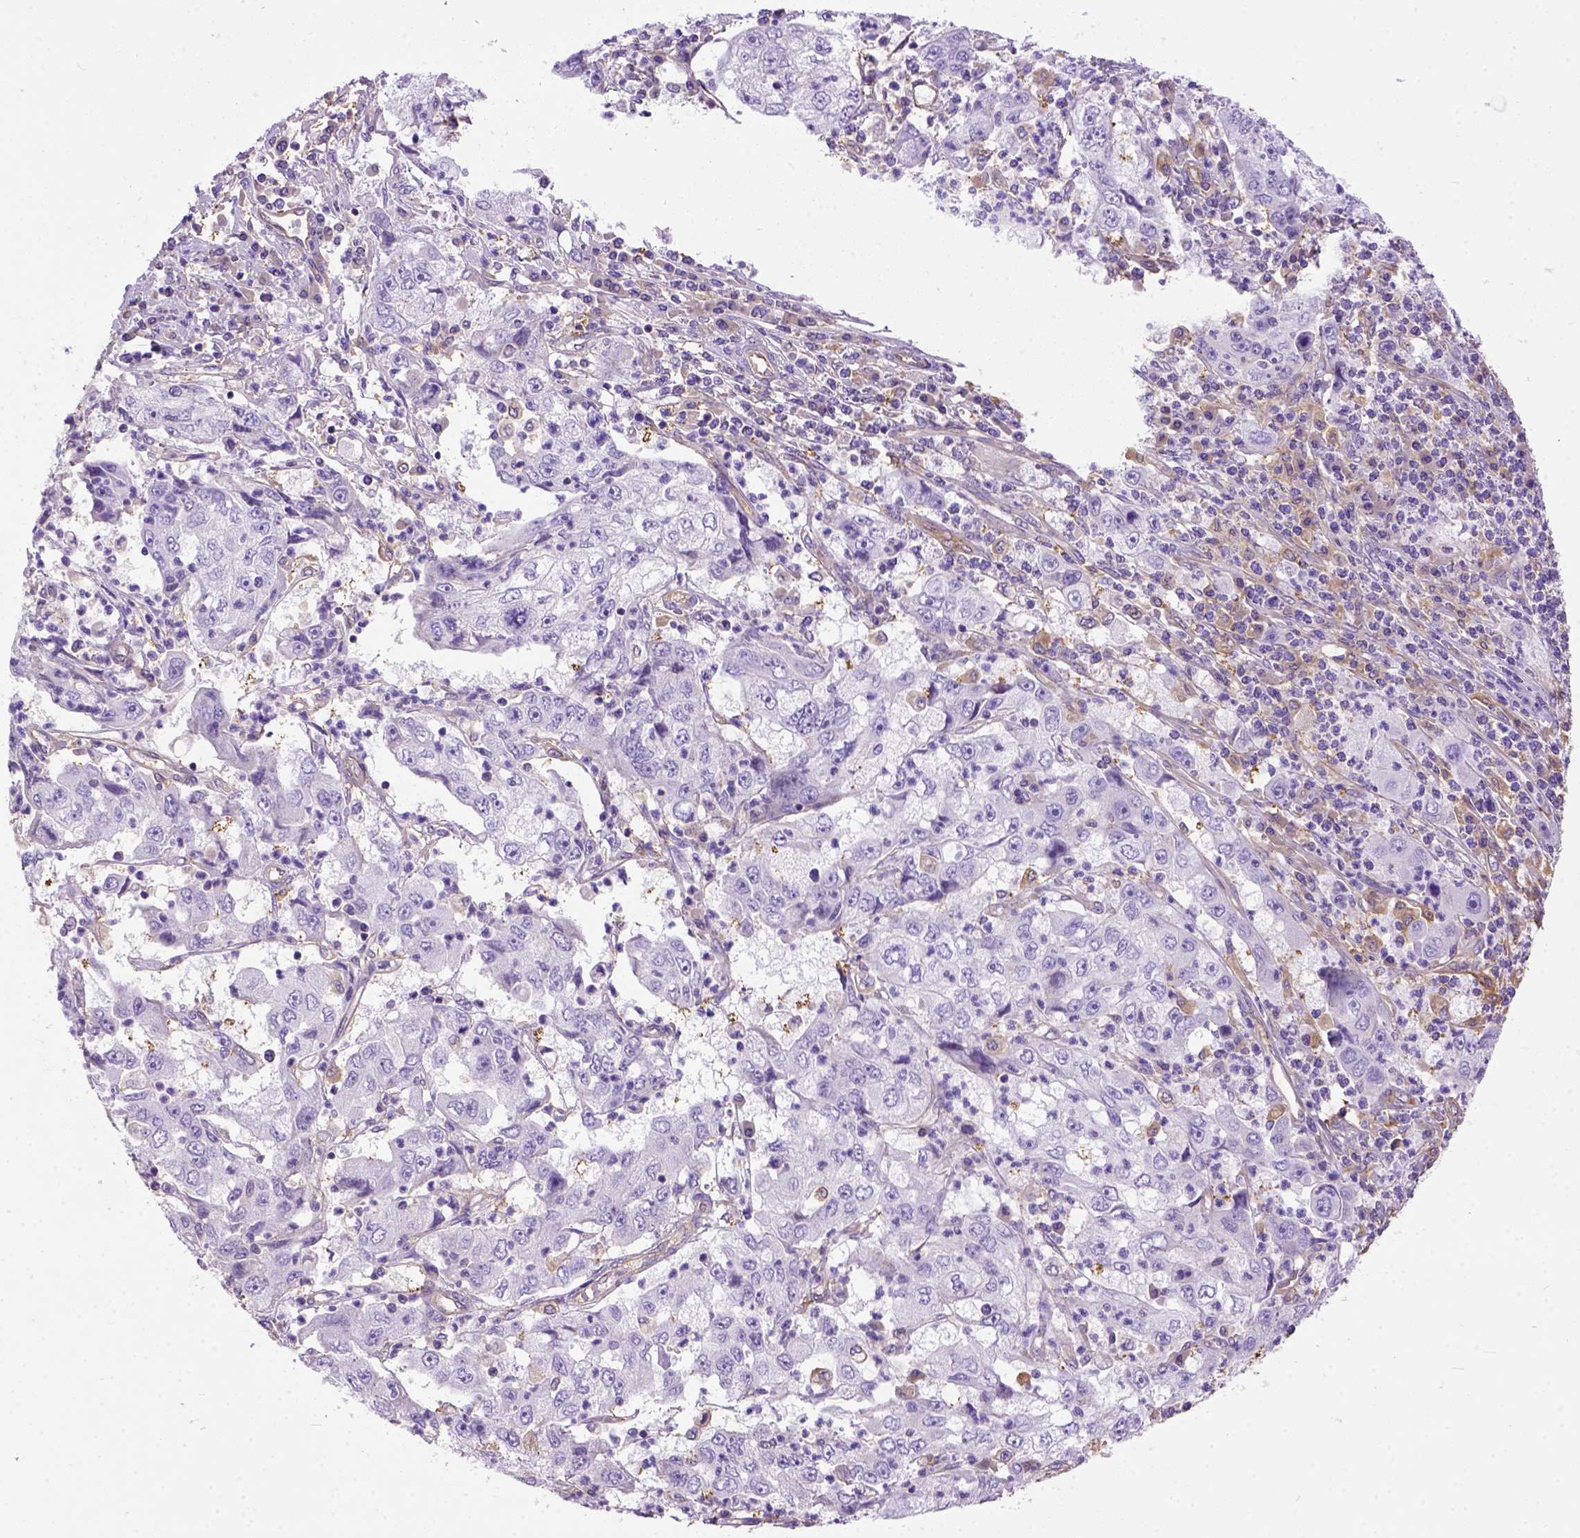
{"staining": {"intensity": "negative", "quantity": "none", "location": "none"}, "tissue": "cervical cancer", "cell_type": "Tumor cells", "image_type": "cancer", "snomed": [{"axis": "morphology", "description": "Squamous cell carcinoma, NOS"}, {"axis": "topography", "description": "Cervix"}], "caption": "Cervical cancer (squamous cell carcinoma) was stained to show a protein in brown. There is no significant staining in tumor cells.", "gene": "SEMA4F", "patient": {"sex": "female", "age": 36}}